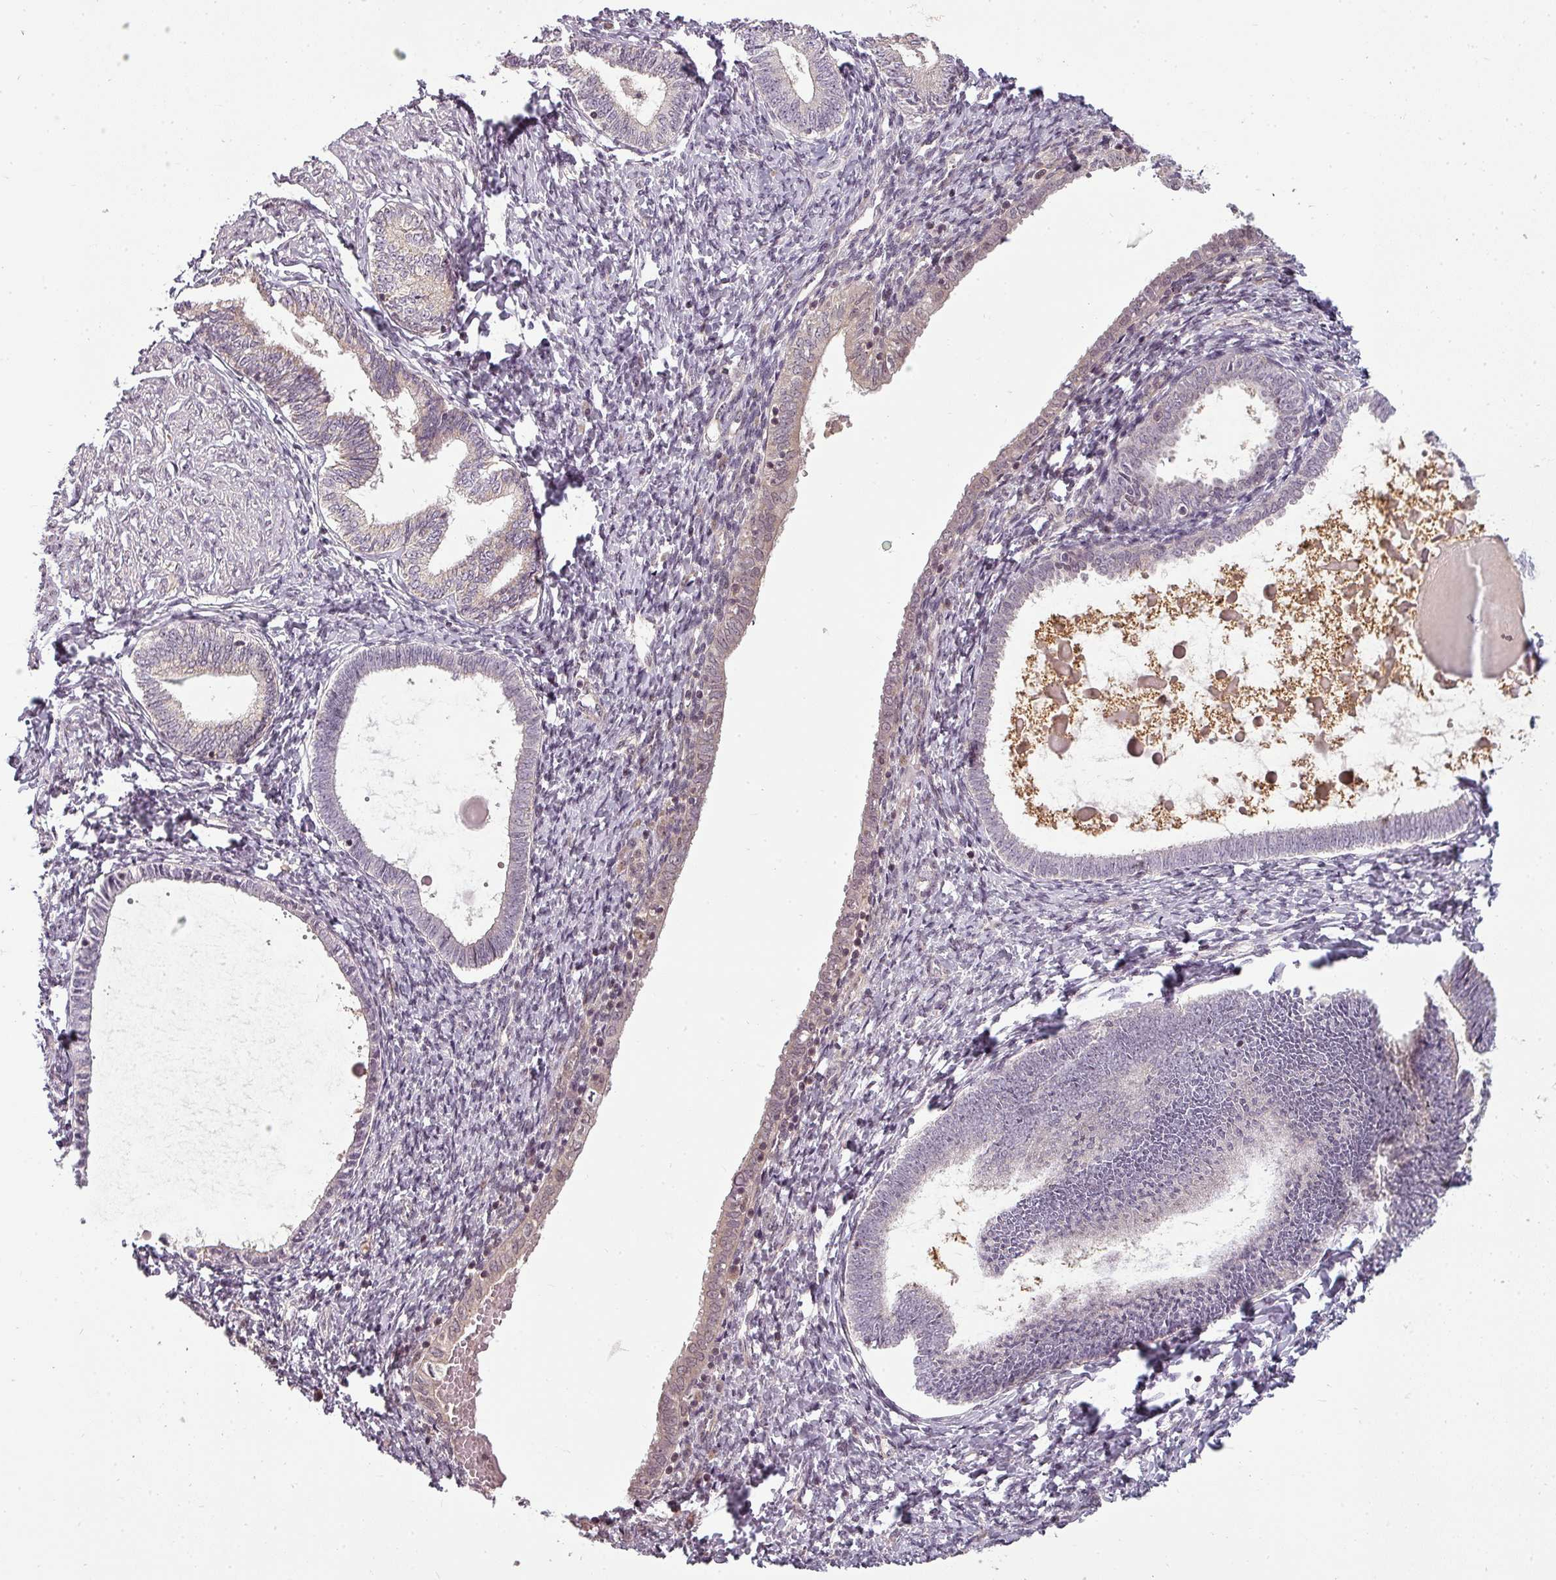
{"staining": {"intensity": "negative", "quantity": "none", "location": "none"}, "tissue": "endometrium", "cell_type": "Cells in endometrial stroma", "image_type": "normal", "snomed": [{"axis": "morphology", "description": "Normal tissue, NOS"}, {"axis": "topography", "description": "Endometrium"}], "caption": "An immunohistochemistry micrograph of normal endometrium is shown. There is no staining in cells in endometrial stroma of endometrium.", "gene": "CLIC1", "patient": {"sex": "female", "age": 72}}